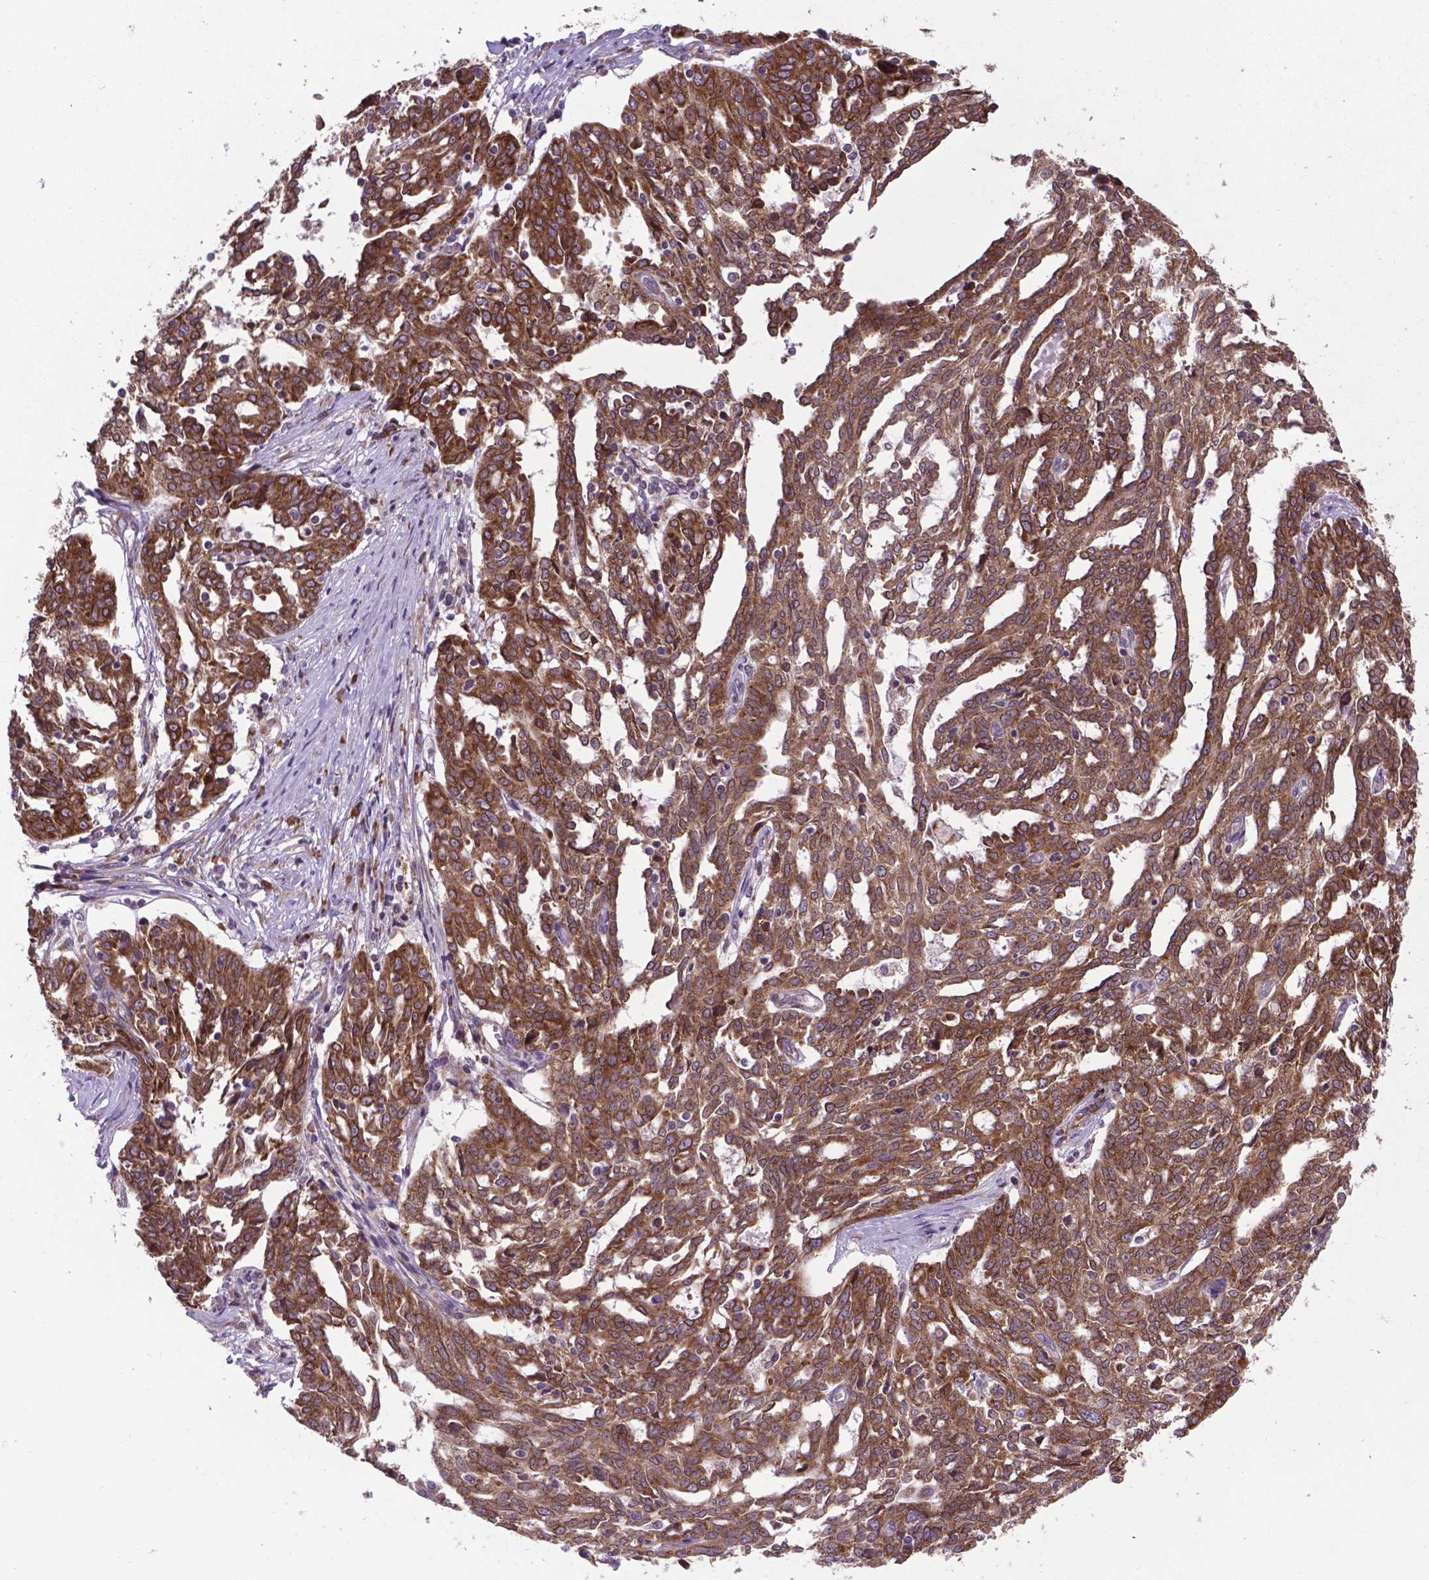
{"staining": {"intensity": "moderate", "quantity": ">75%", "location": "cytoplasmic/membranous"}, "tissue": "ovarian cancer", "cell_type": "Tumor cells", "image_type": "cancer", "snomed": [{"axis": "morphology", "description": "Cystadenocarcinoma, serous, NOS"}, {"axis": "topography", "description": "Ovary"}], "caption": "Approximately >75% of tumor cells in human ovarian cancer exhibit moderate cytoplasmic/membranous protein positivity as visualized by brown immunohistochemical staining.", "gene": "WDR83OS", "patient": {"sex": "female", "age": 67}}